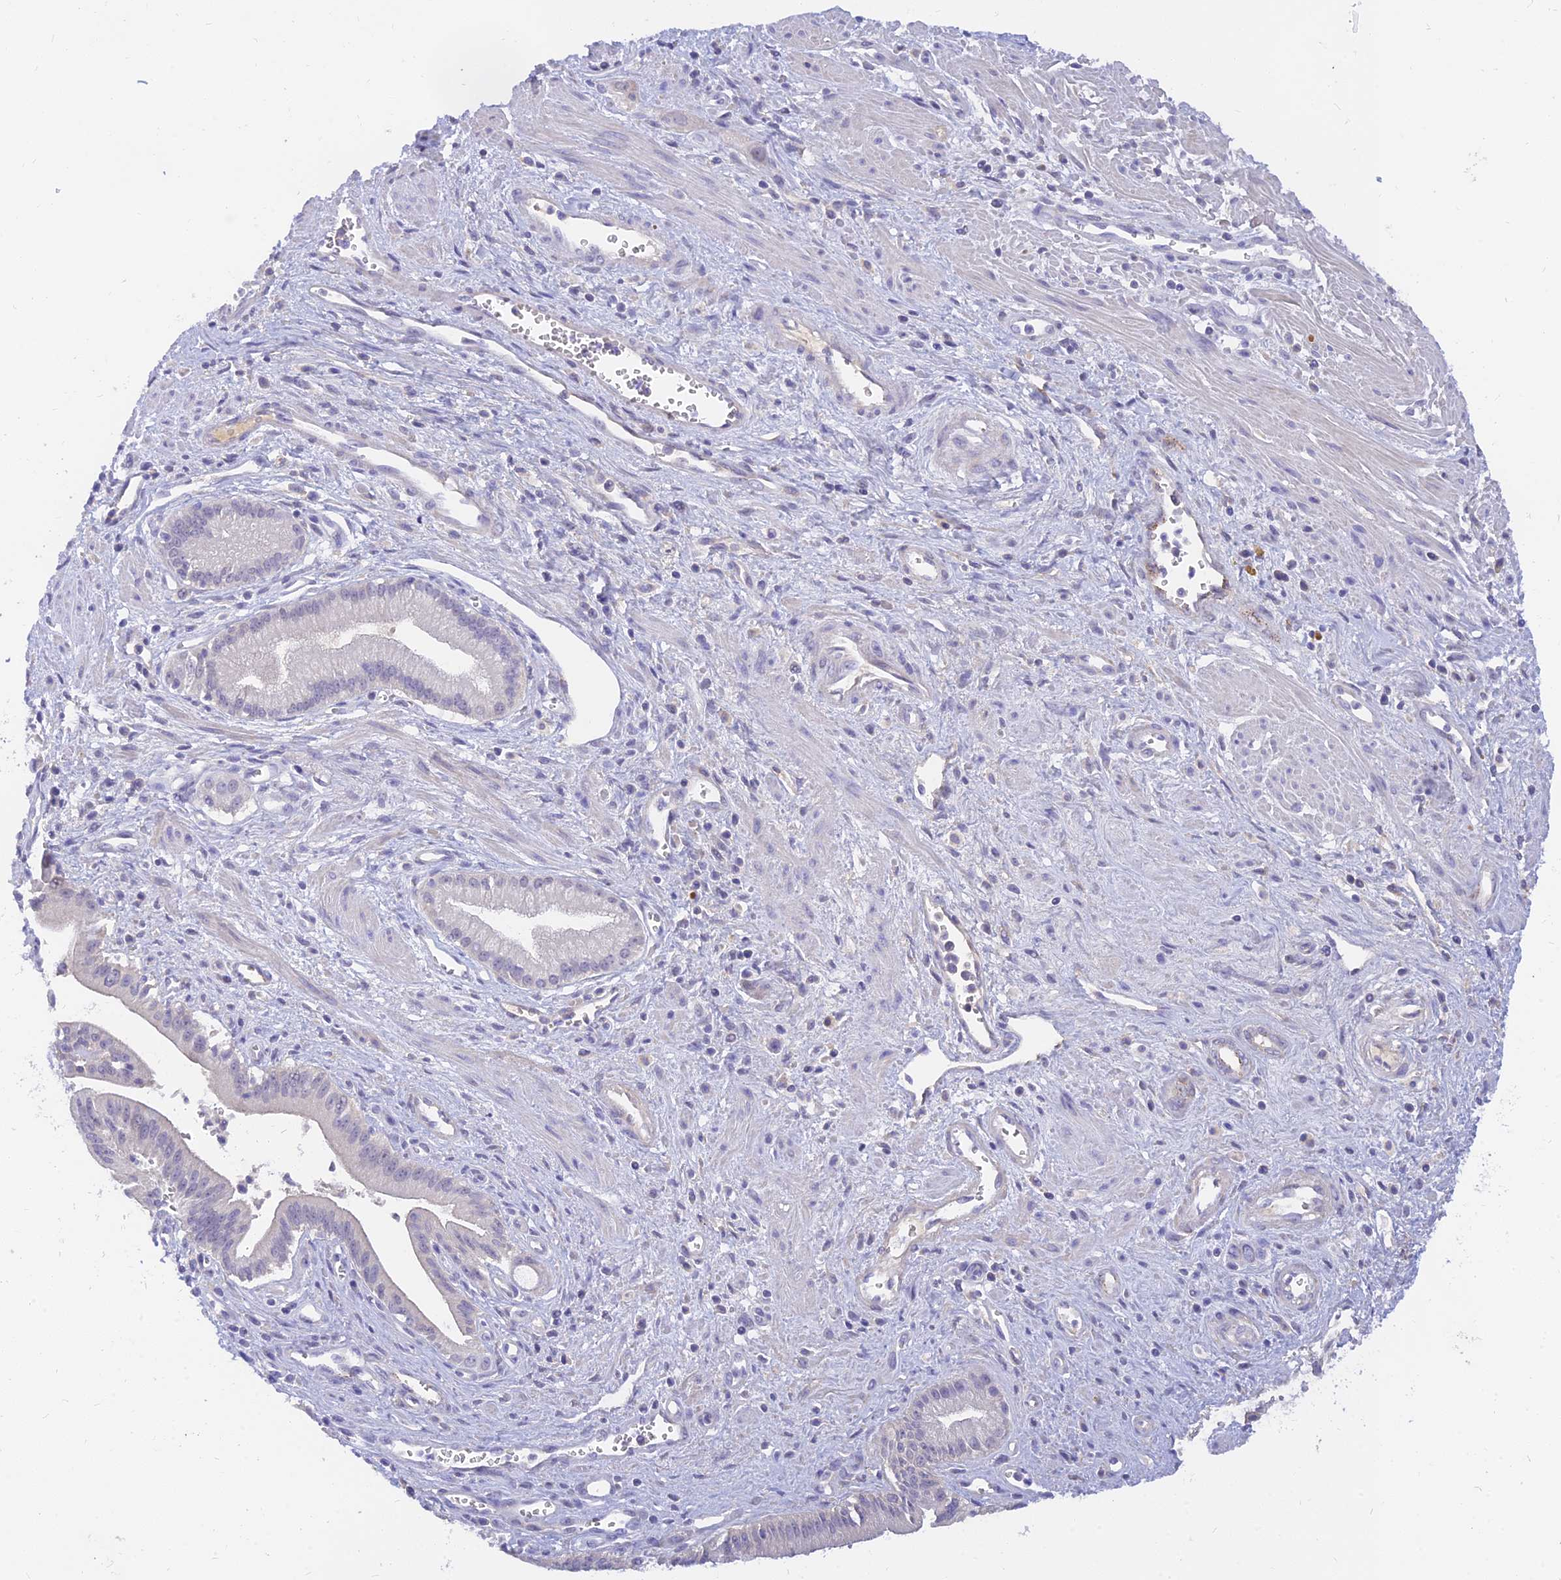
{"staining": {"intensity": "negative", "quantity": "none", "location": "none"}, "tissue": "pancreatic cancer", "cell_type": "Tumor cells", "image_type": "cancer", "snomed": [{"axis": "morphology", "description": "Adenocarcinoma, NOS"}, {"axis": "topography", "description": "Pancreas"}], "caption": "Tumor cells show no significant protein expression in pancreatic adenocarcinoma.", "gene": "TMEM161B", "patient": {"sex": "male", "age": 78}}